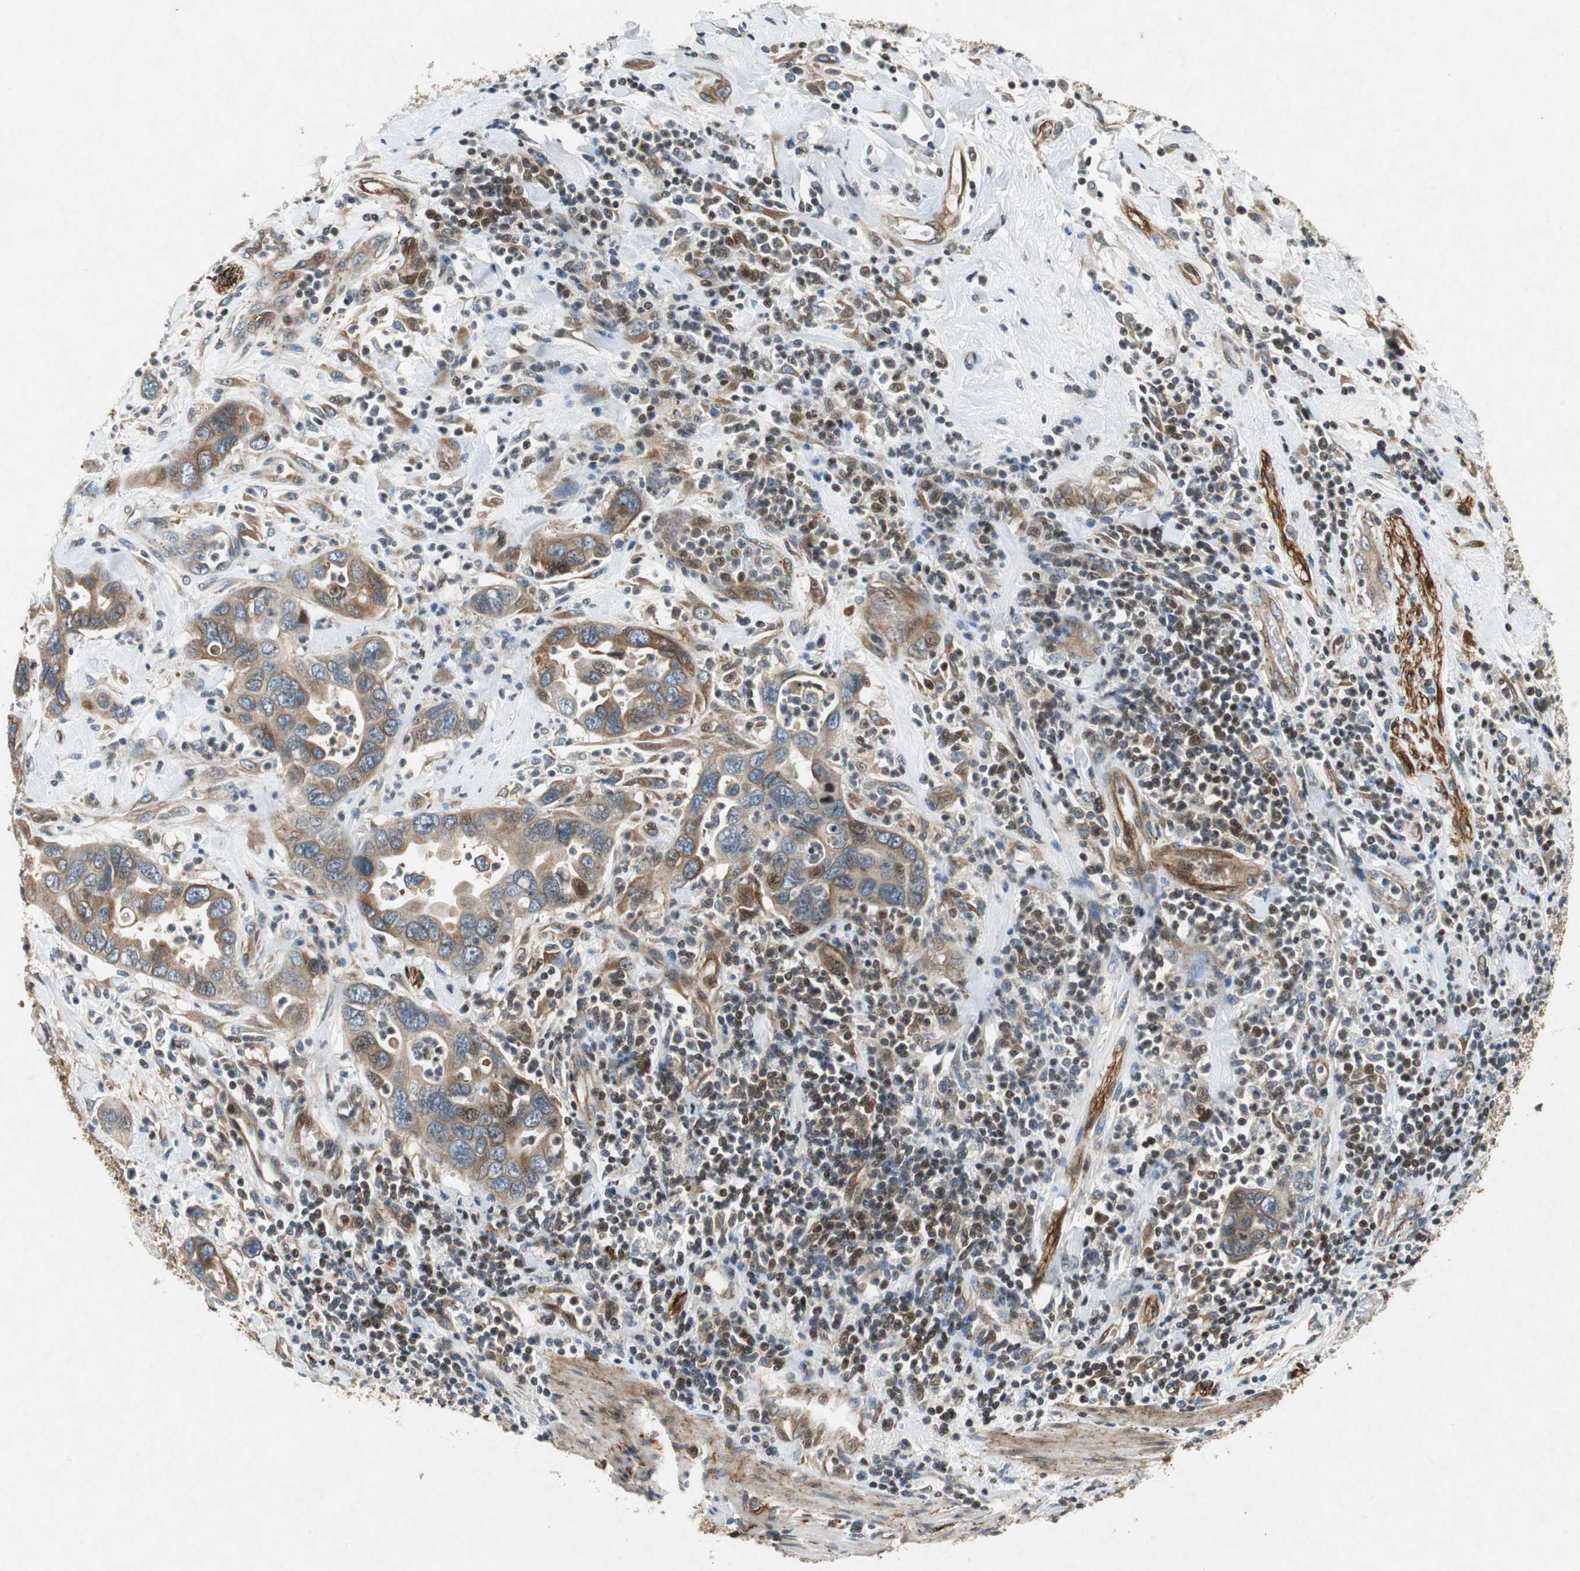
{"staining": {"intensity": "weak", "quantity": "25%-75%", "location": "cytoplasmic/membranous"}, "tissue": "pancreatic cancer", "cell_type": "Tumor cells", "image_type": "cancer", "snomed": [{"axis": "morphology", "description": "Adenocarcinoma, NOS"}, {"axis": "topography", "description": "Pancreas"}], "caption": "This photomicrograph shows immunohistochemistry (IHC) staining of human pancreatic cancer (adenocarcinoma), with low weak cytoplasmic/membranous staining in approximately 25%-75% of tumor cells.", "gene": "TUBA4A", "patient": {"sex": "female", "age": 71}}